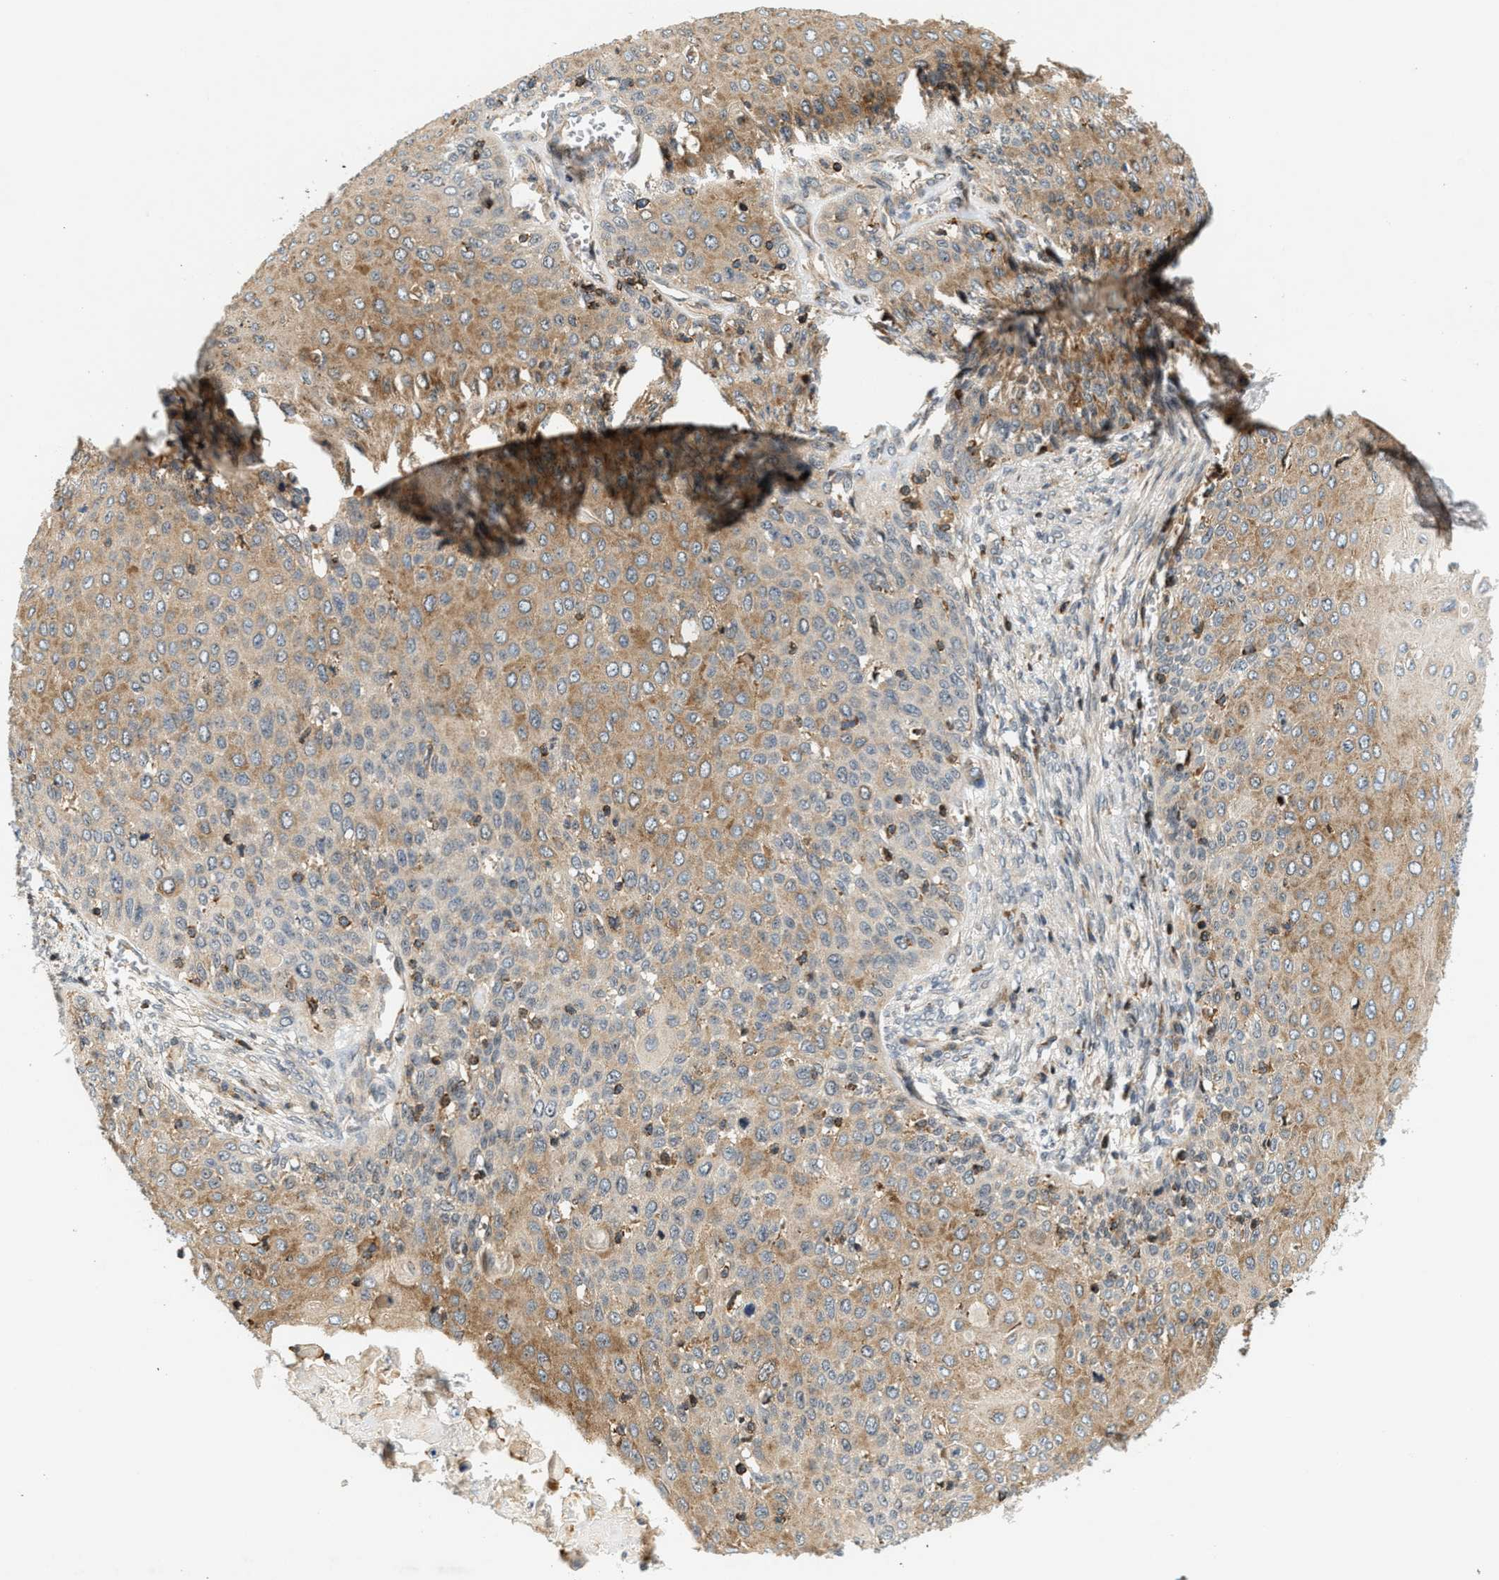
{"staining": {"intensity": "moderate", "quantity": ">75%", "location": "cytoplasmic/membranous"}, "tissue": "cervical cancer", "cell_type": "Tumor cells", "image_type": "cancer", "snomed": [{"axis": "morphology", "description": "Squamous cell carcinoma, NOS"}, {"axis": "topography", "description": "Cervix"}], "caption": "This is a micrograph of immunohistochemistry (IHC) staining of squamous cell carcinoma (cervical), which shows moderate staining in the cytoplasmic/membranous of tumor cells.", "gene": "SAMD9", "patient": {"sex": "female", "age": 39}}